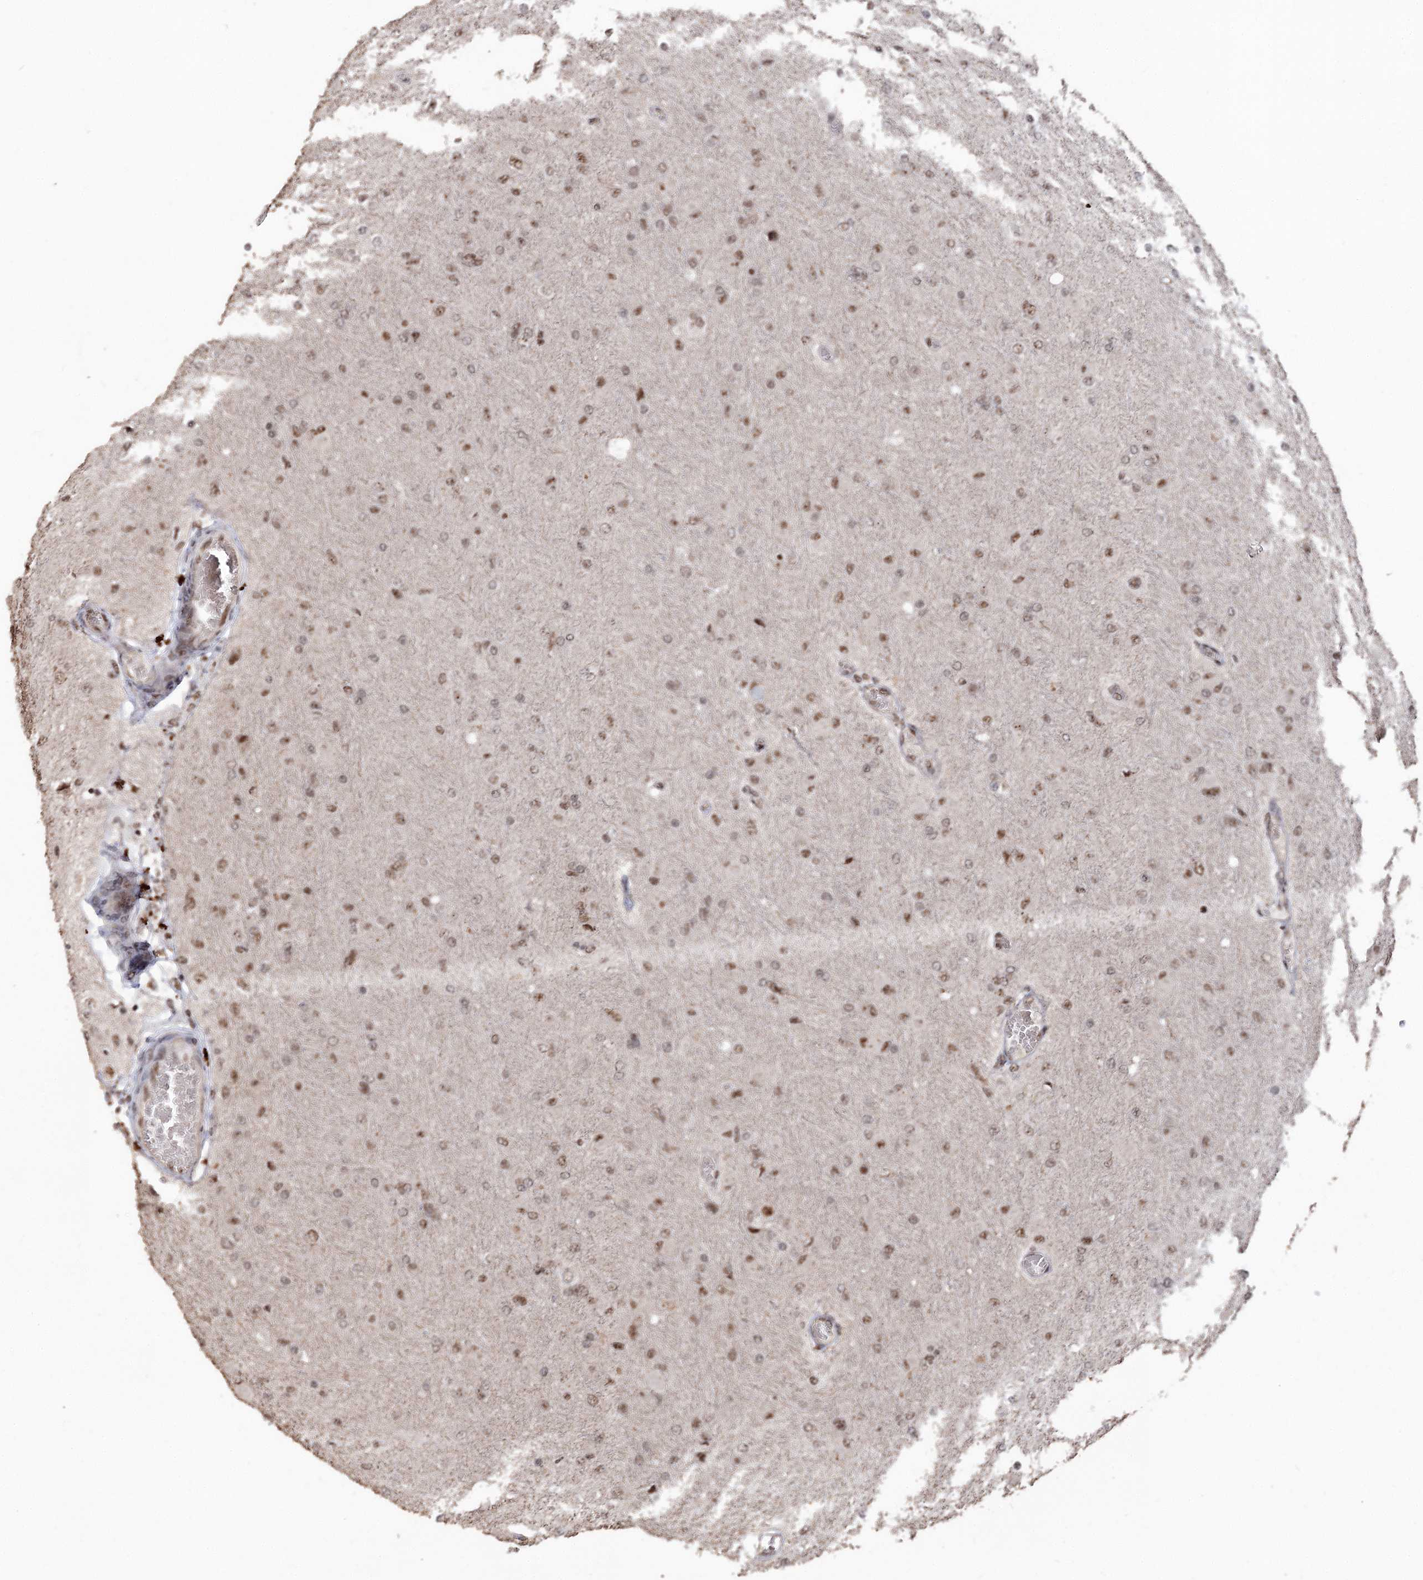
{"staining": {"intensity": "moderate", "quantity": ">75%", "location": "nuclear"}, "tissue": "glioma", "cell_type": "Tumor cells", "image_type": "cancer", "snomed": [{"axis": "morphology", "description": "Glioma, malignant, High grade"}, {"axis": "topography", "description": "Cerebral cortex"}], "caption": "Glioma tissue shows moderate nuclear staining in about >75% of tumor cells, visualized by immunohistochemistry.", "gene": "U2SURP", "patient": {"sex": "female", "age": 36}}